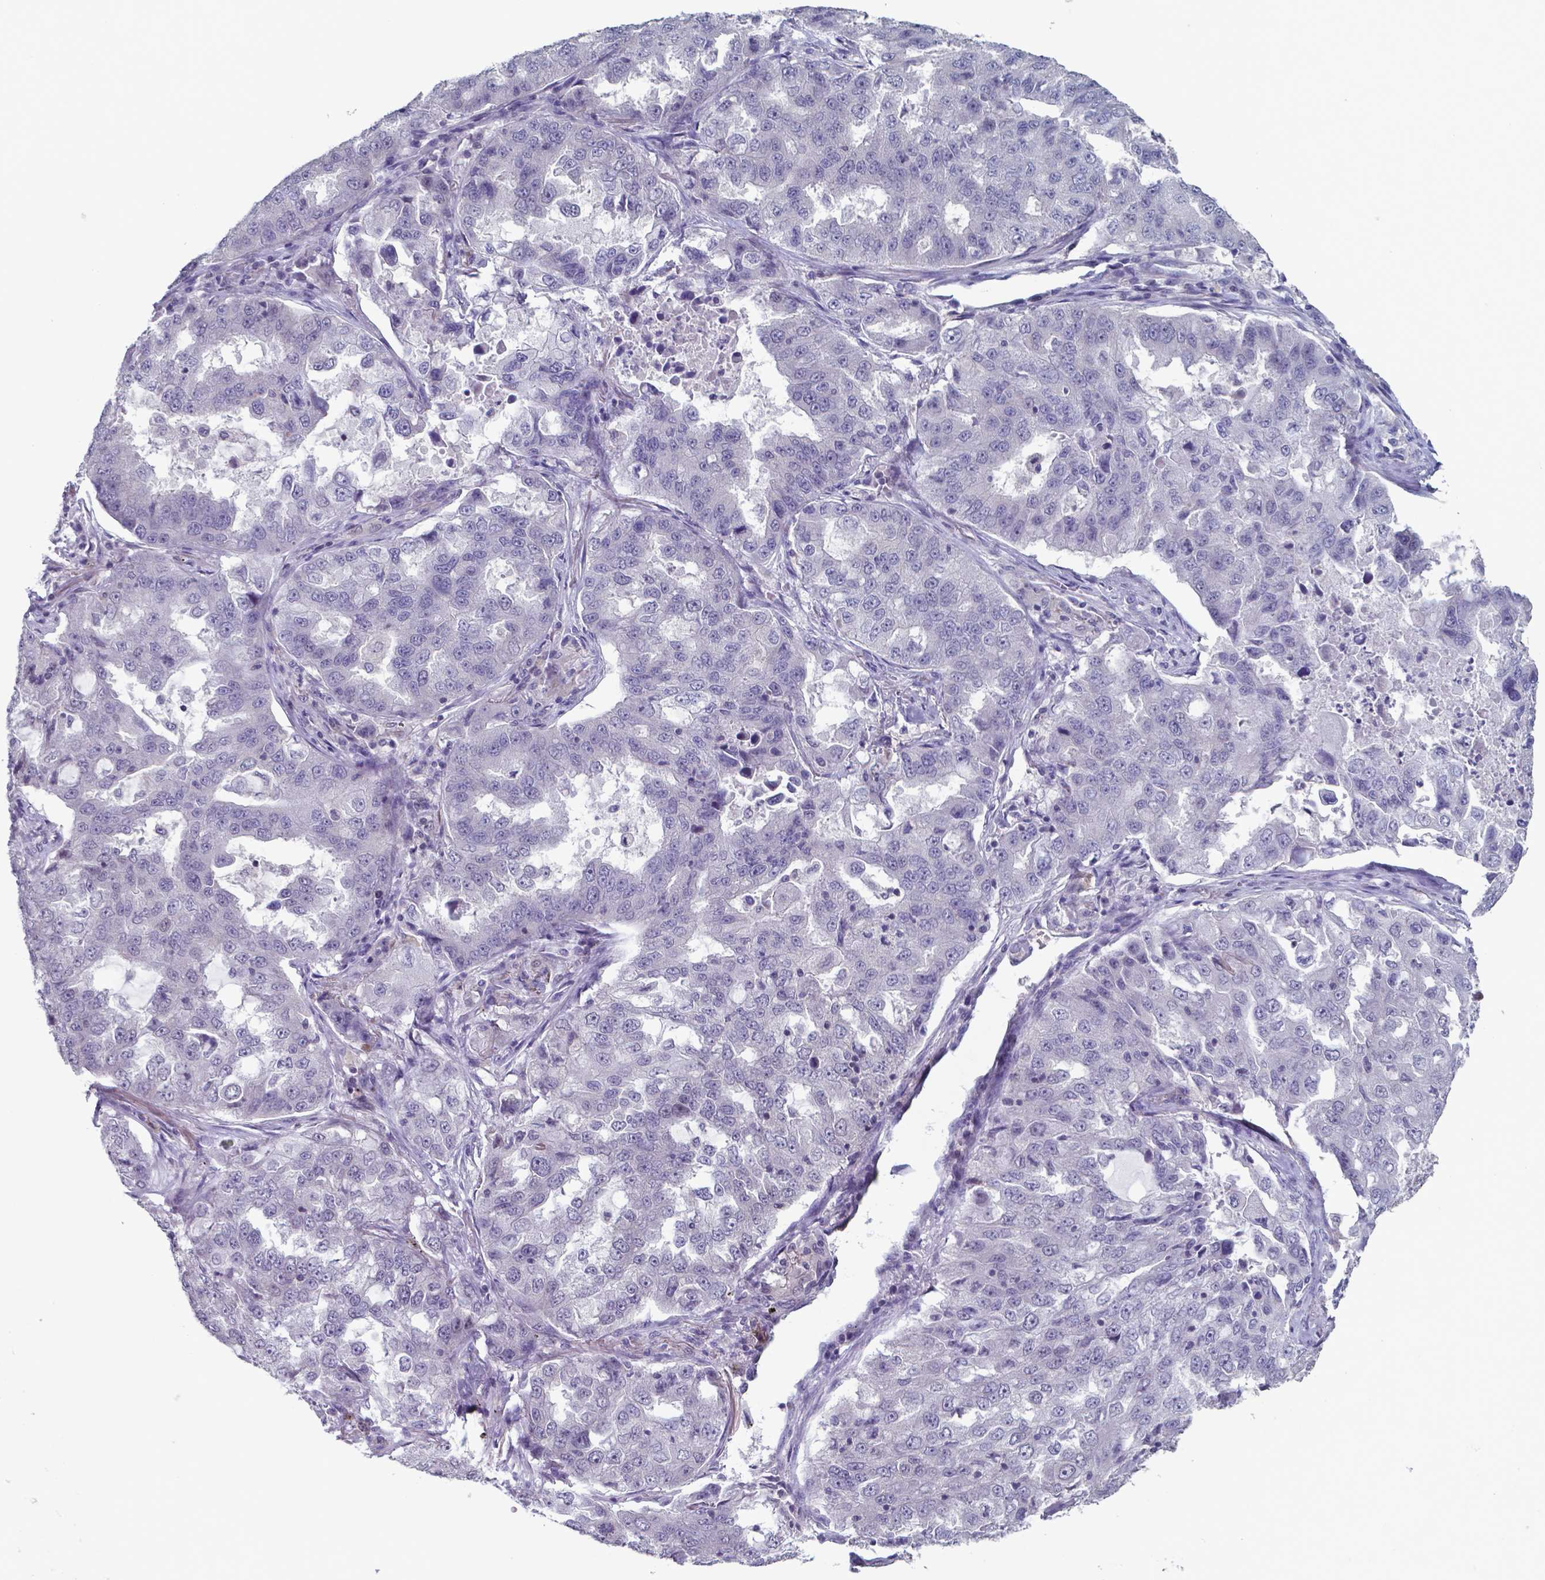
{"staining": {"intensity": "negative", "quantity": "none", "location": "none"}, "tissue": "lung cancer", "cell_type": "Tumor cells", "image_type": "cancer", "snomed": [{"axis": "morphology", "description": "Adenocarcinoma, NOS"}, {"axis": "topography", "description": "Lung"}], "caption": "Immunohistochemistry (IHC) image of neoplastic tissue: human adenocarcinoma (lung) stained with DAB (3,3'-diaminobenzidine) displays no significant protein positivity in tumor cells.", "gene": "TDP2", "patient": {"sex": "female", "age": 61}}